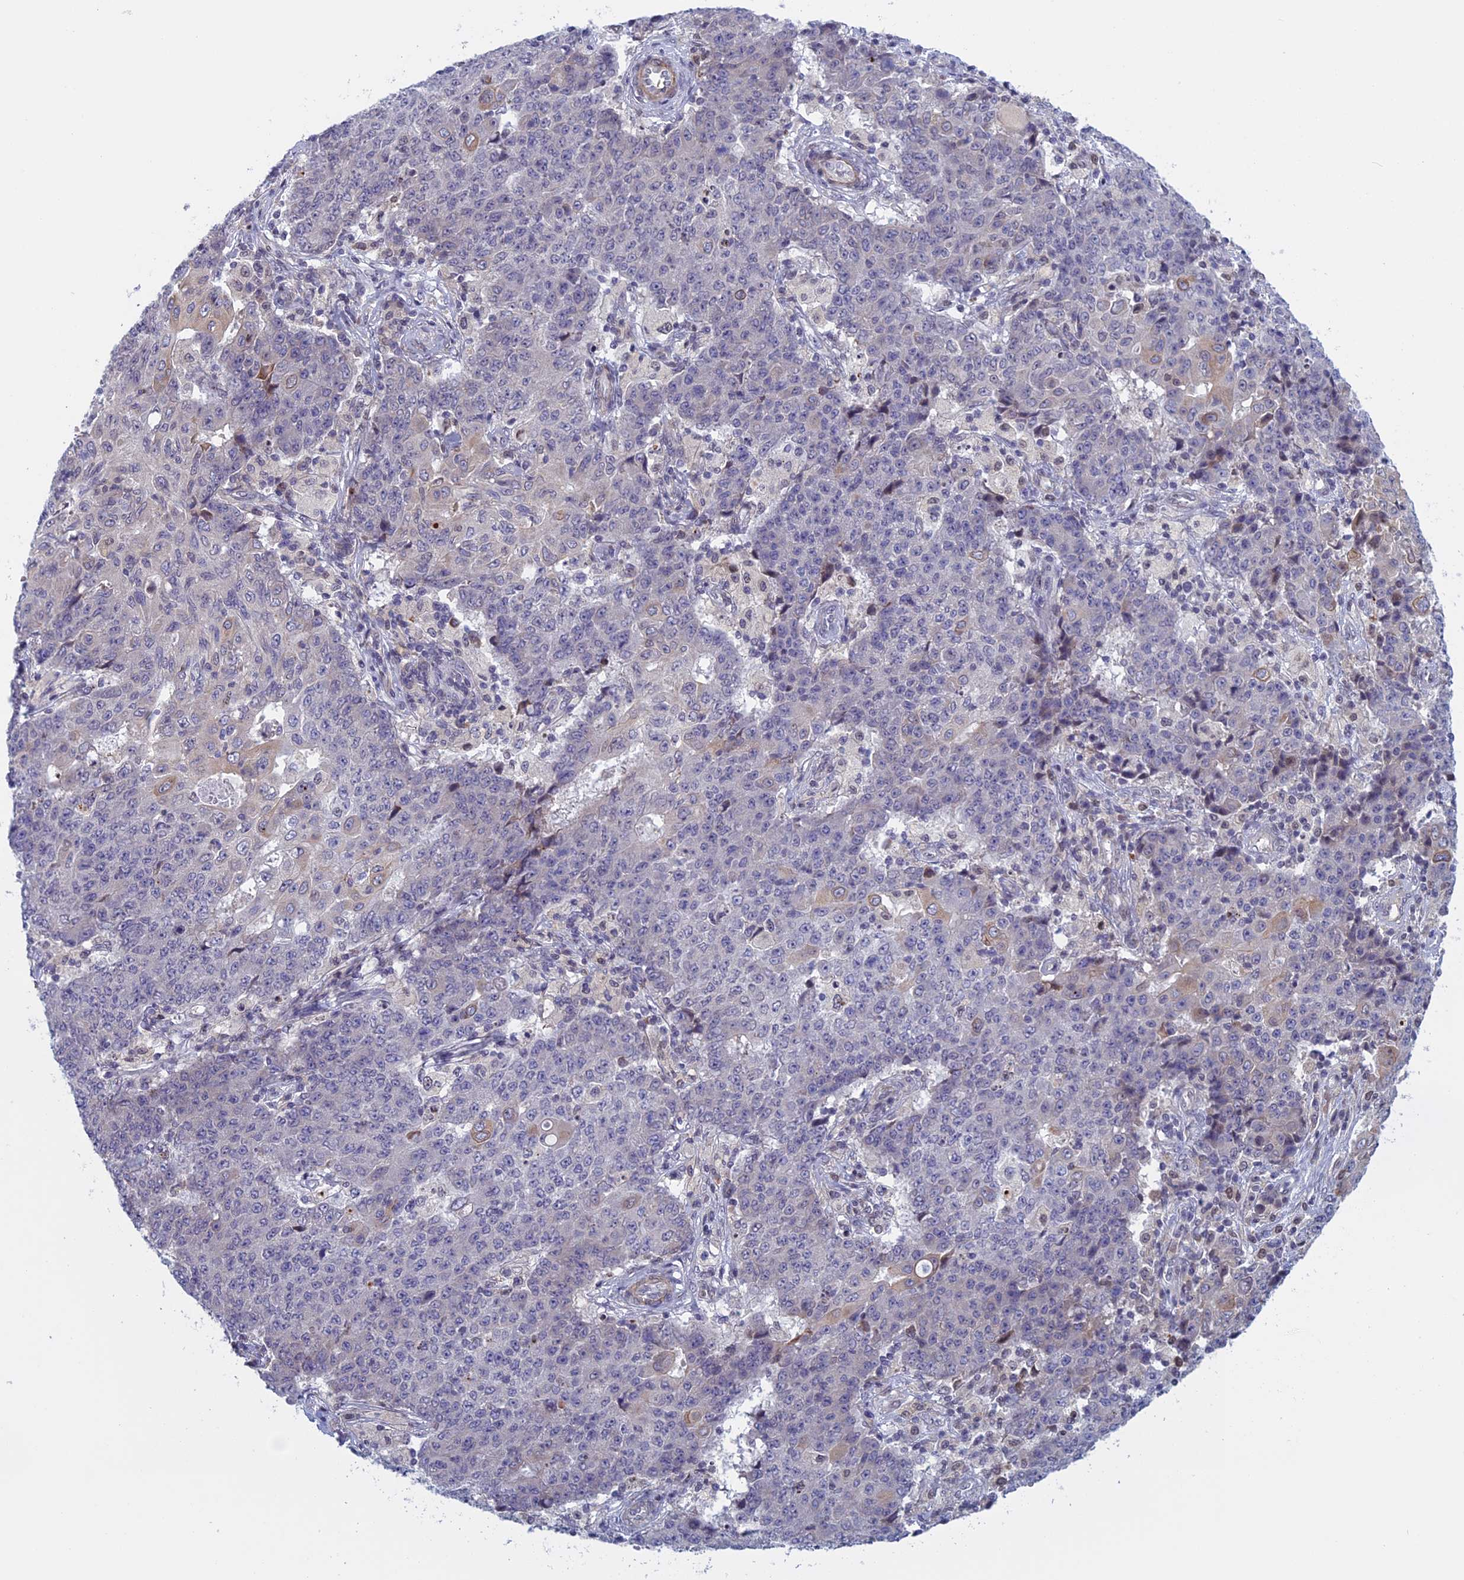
{"staining": {"intensity": "negative", "quantity": "none", "location": "none"}, "tissue": "ovarian cancer", "cell_type": "Tumor cells", "image_type": "cancer", "snomed": [{"axis": "morphology", "description": "Carcinoma, endometroid"}, {"axis": "topography", "description": "Ovary"}], "caption": "This is an immunohistochemistry (IHC) micrograph of human endometroid carcinoma (ovarian). There is no staining in tumor cells.", "gene": "FADS1", "patient": {"sex": "female", "age": 42}}